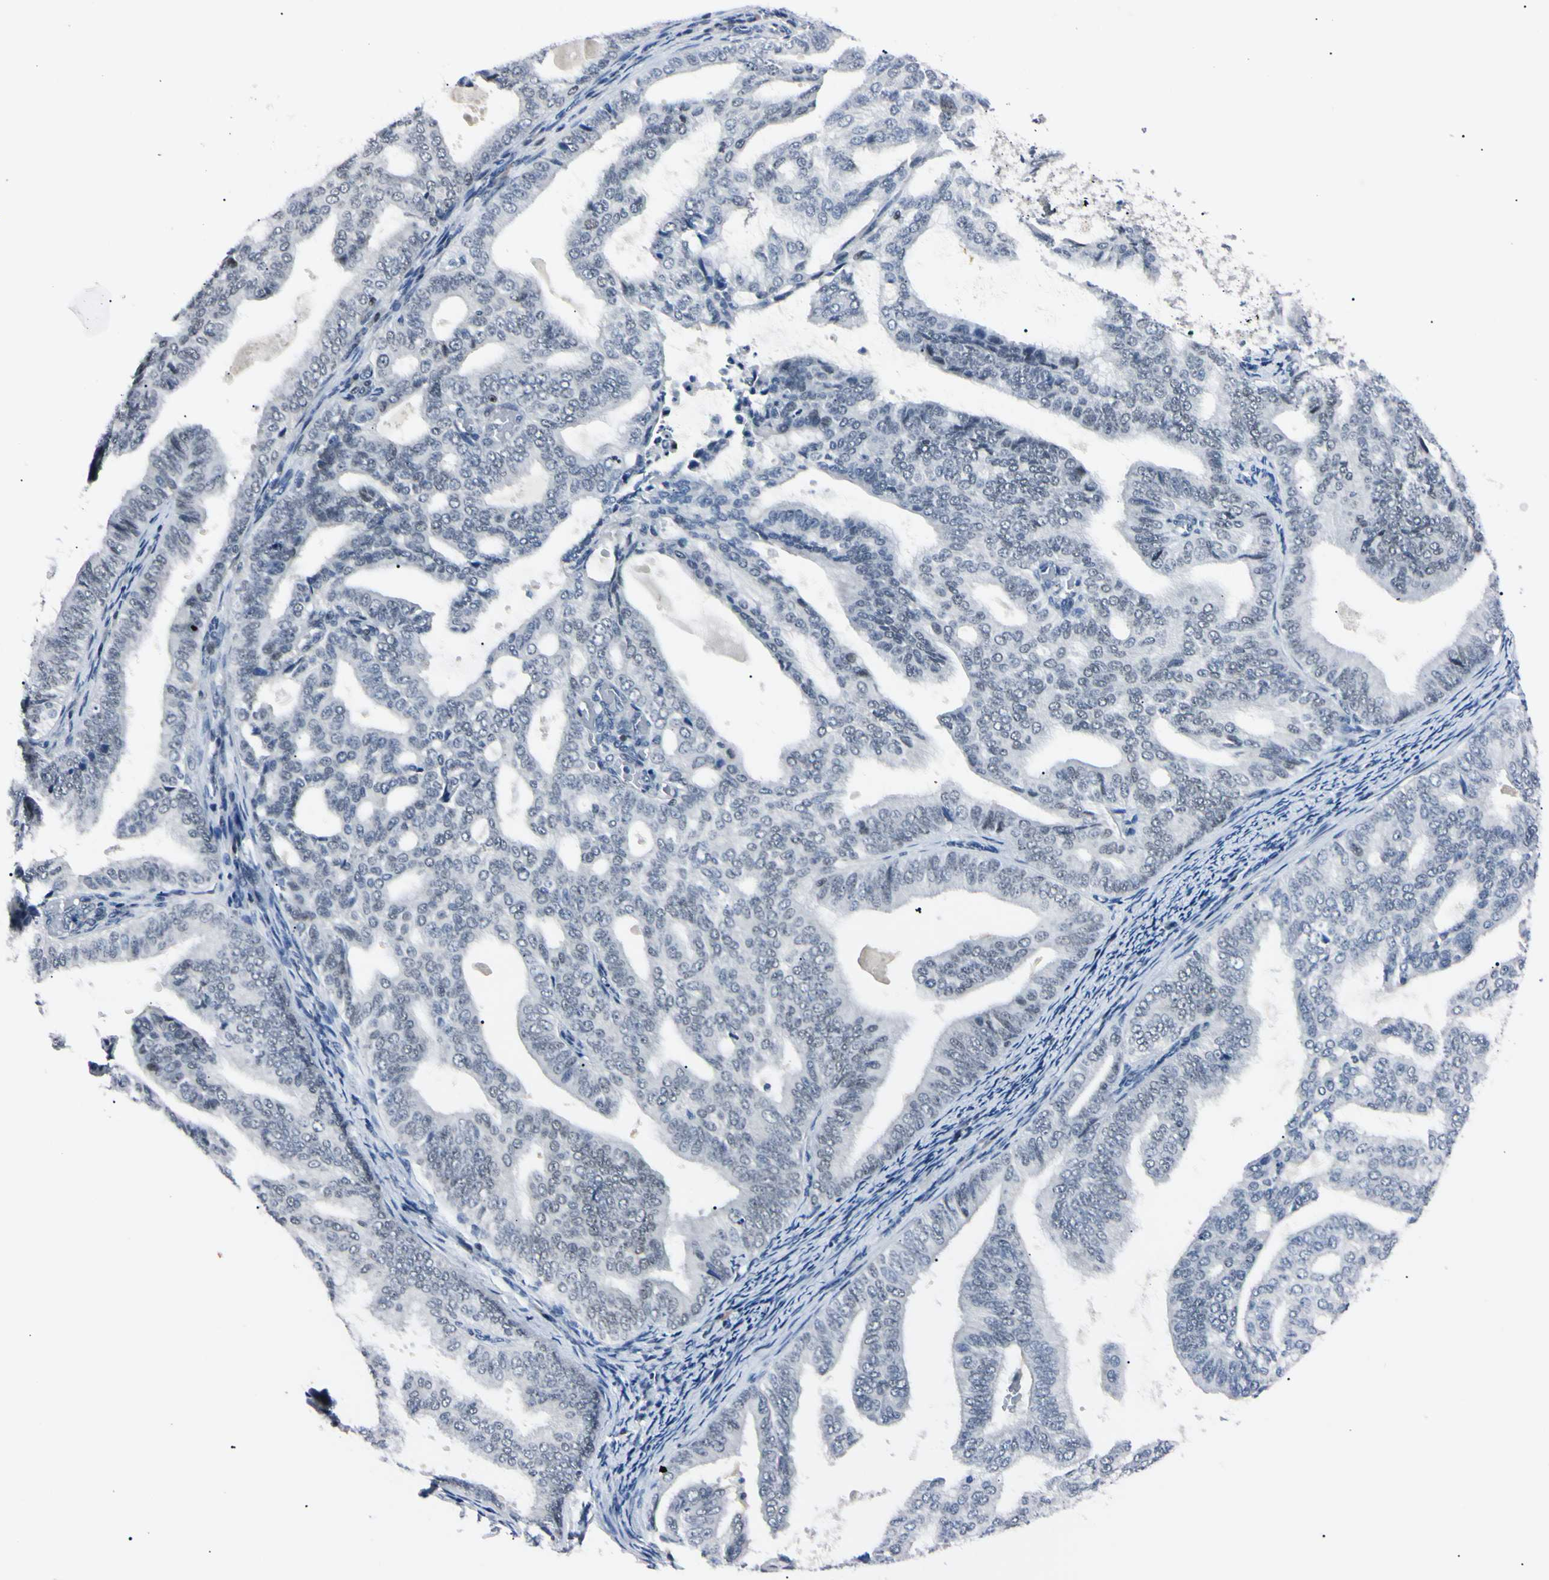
{"staining": {"intensity": "weak", "quantity": "25%-75%", "location": "nuclear"}, "tissue": "endometrial cancer", "cell_type": "Tumor cells", "image_type": "cancer", "snomed": [{"axis": "morphology", "description": "Adenocarcinoma, NOS"}, {"axis": "topography", "description": "Endometrium"}], "caption": "Protein expression analysis of endometrial adenocarcinoma shows weak nuclear positivity in approximately 25%-75% of tumor cells.", "gene": "C1orf174", "patient": {"sex": "female", "age": 58}}